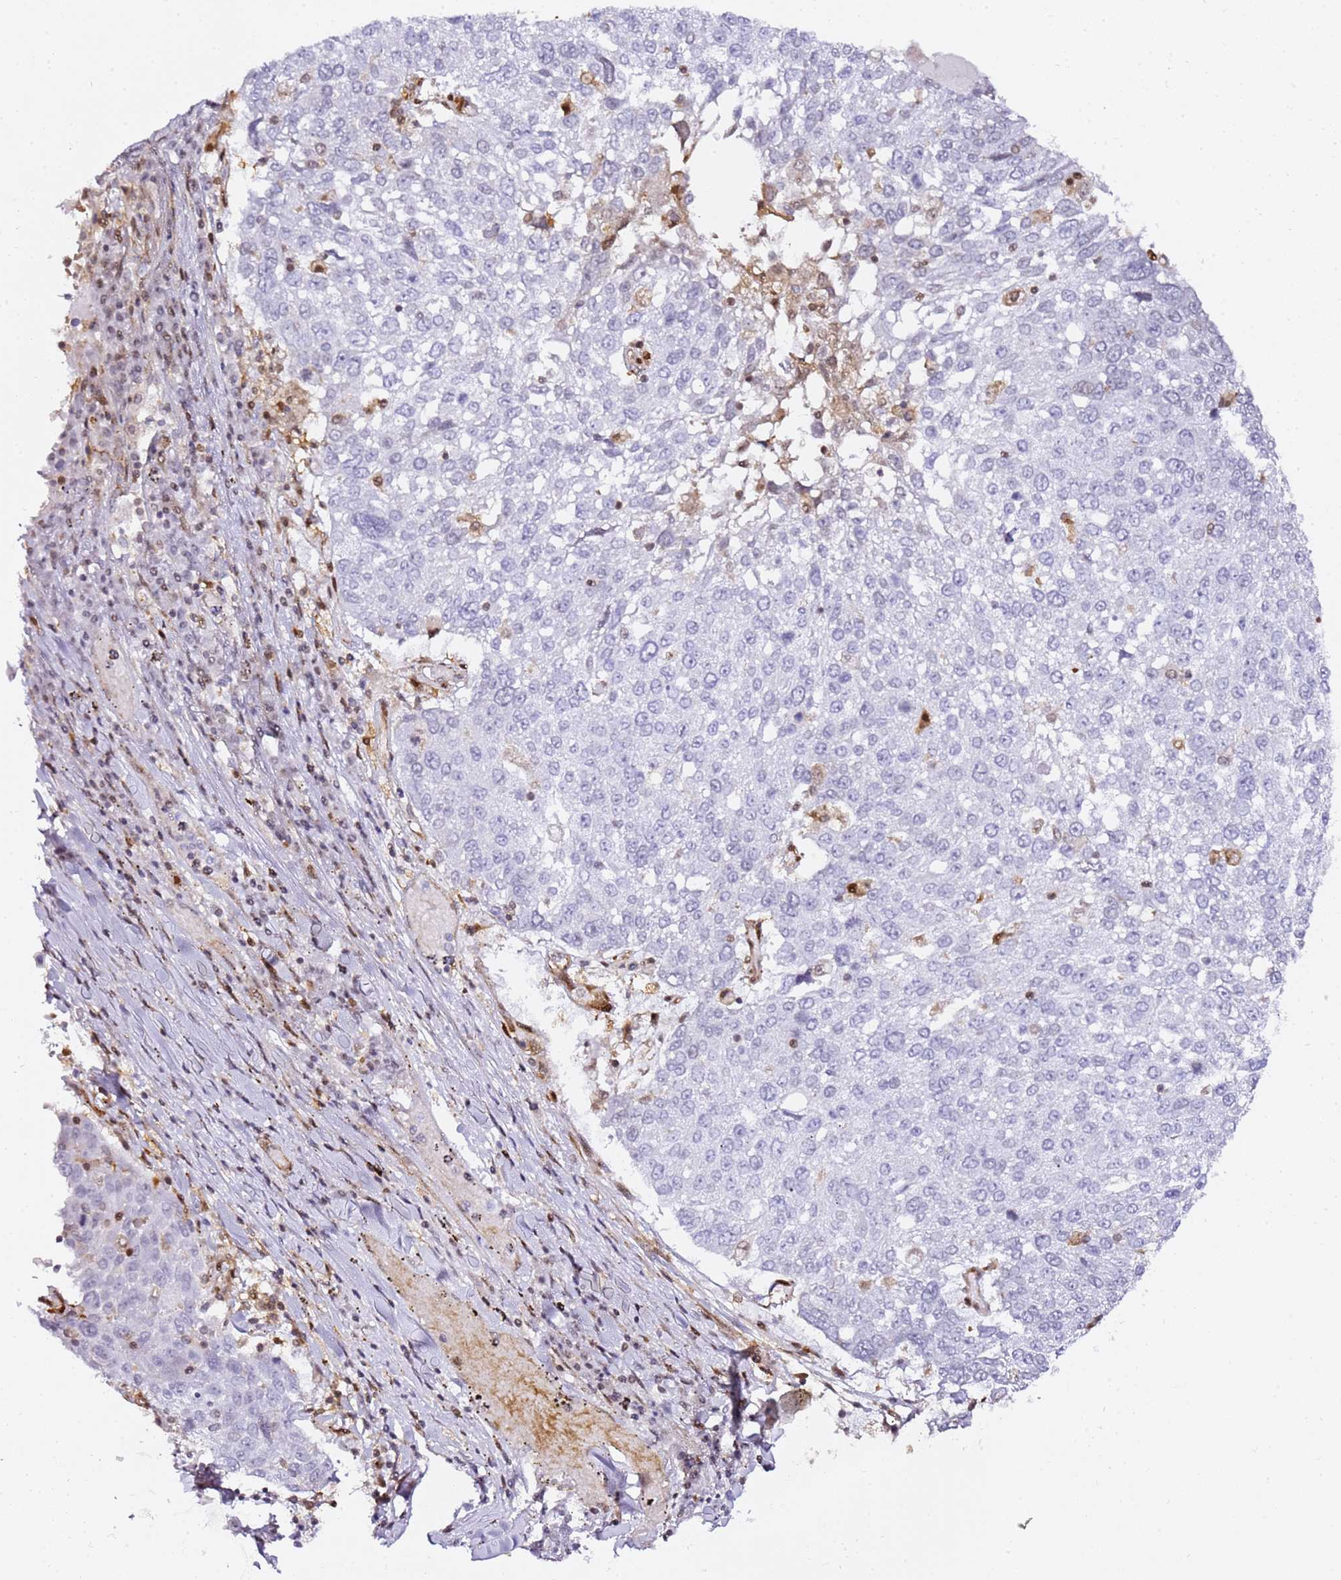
{"staining": {"intensity": "negative", "quantity": "none", "location": "none"}, "tissue": "lung cancer", "cell_type": "Tumor cells", "image_type": "cancer", "snomed": [{"axis": "morphology", "description": "Squamous cell carcinoma, NOS"}, {"axis": "topography", "description": "Lung"}], "caption": "A micrograph of lung cancer (squamous cell carcinoma) stained for a protein exhibits no brown staining in tumor cells.", "gene": "GBP2", "patient": {"sex": "male", "age": 65}}